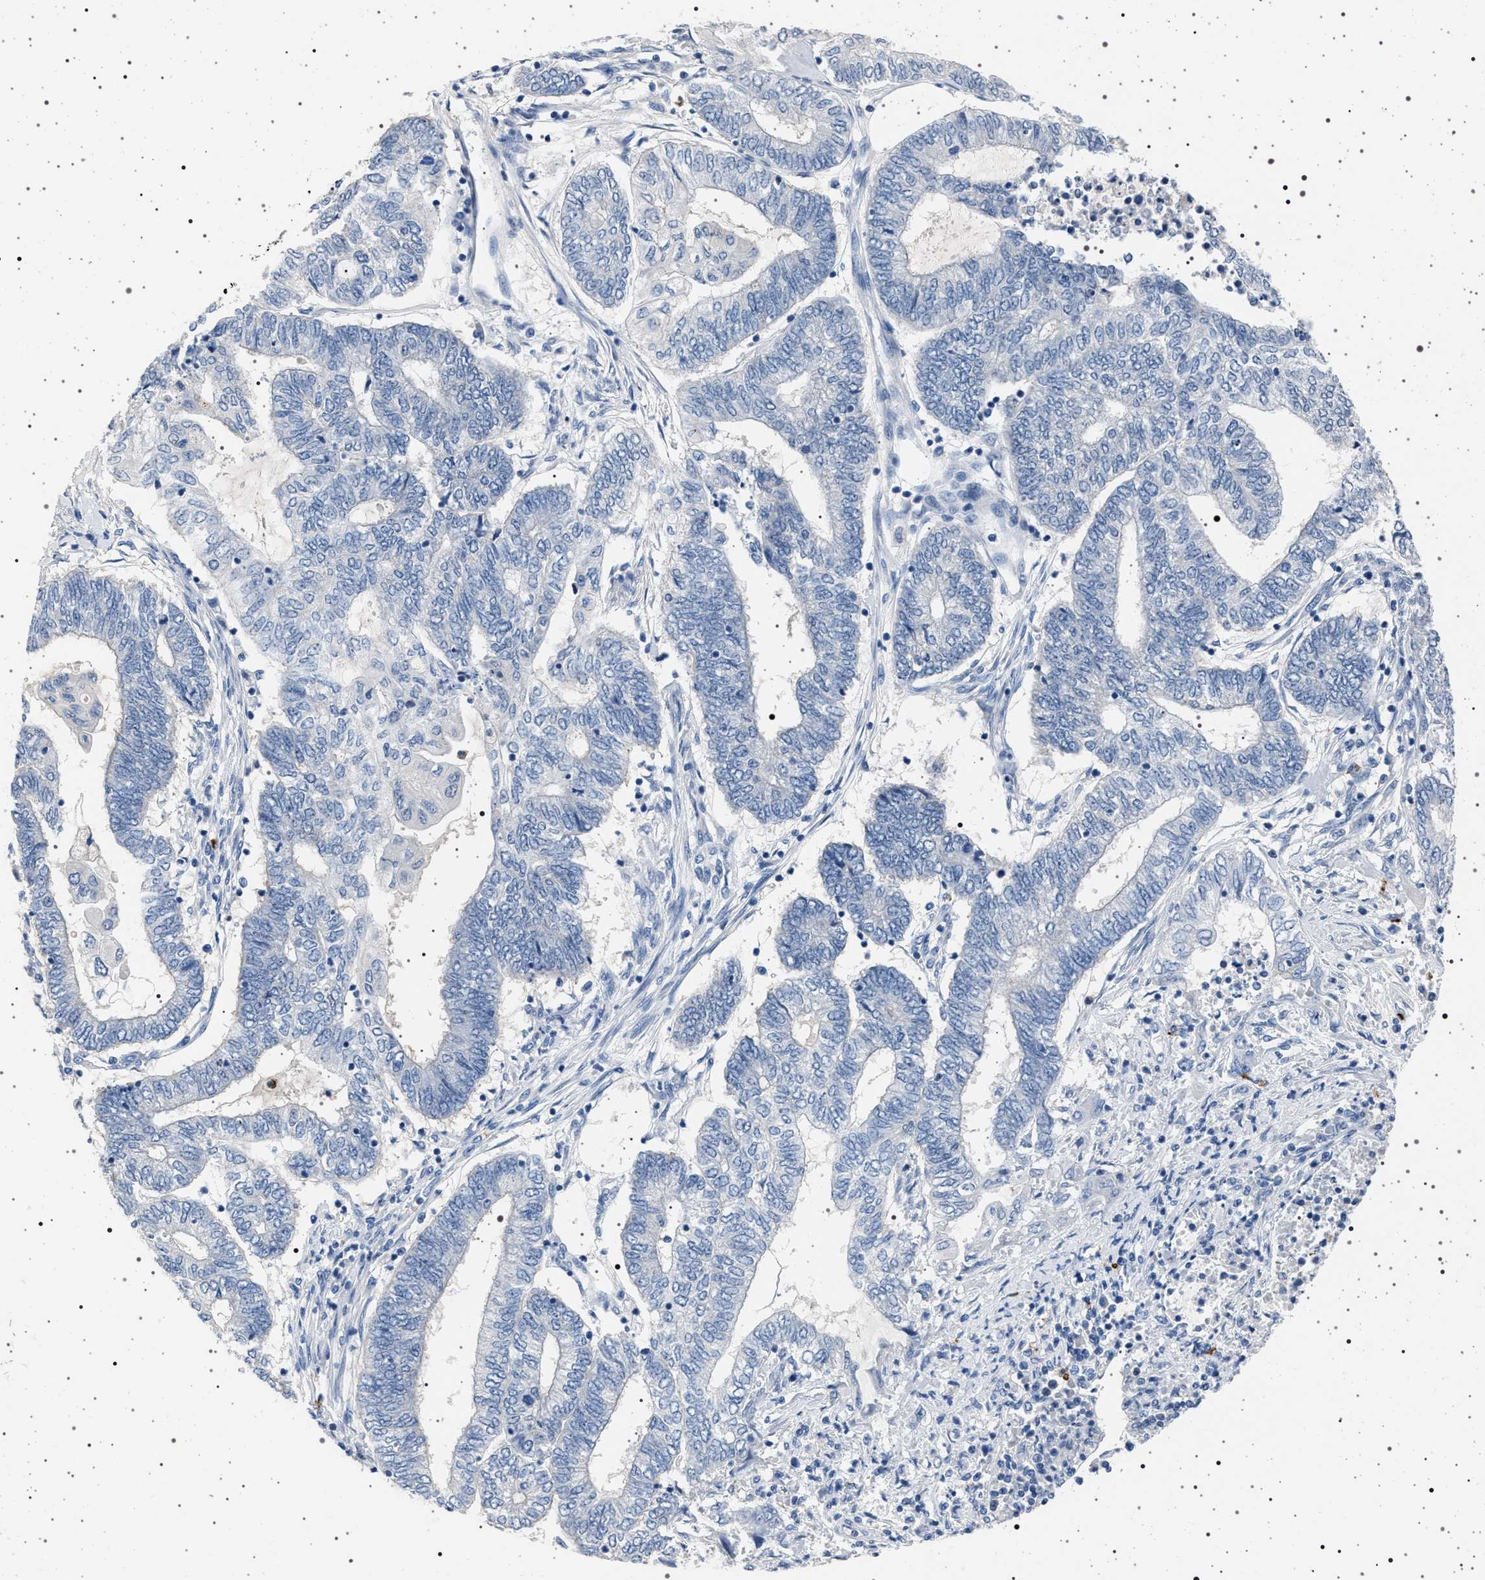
{"staining": {"intensity": "negative", "quantity": "none", "location": "none"}, "tissue": "endometrial cancer", "cell_type": "Tumor cells", "image_type": "cancer", "snomed": [{"axis": "morphology", "description": "Adenocarcinoma, NOS"}, {"axis": "topography", "description": "Uterus"}, {"axis": "topography", "description": "Endometrium"}], "caption": "Immunohistochemistry (IHC) micrograph of human endometrial cancer stained for a protein (brown), which demonstrates no staining in tumor cells. (Brightfield microscopy of DAB (3,3'-diaminobenzidine) immunohistochemistry (IHC) at high magnification).", "gene": "NAT9", "patient": {"sex": "female", "age": 70}}